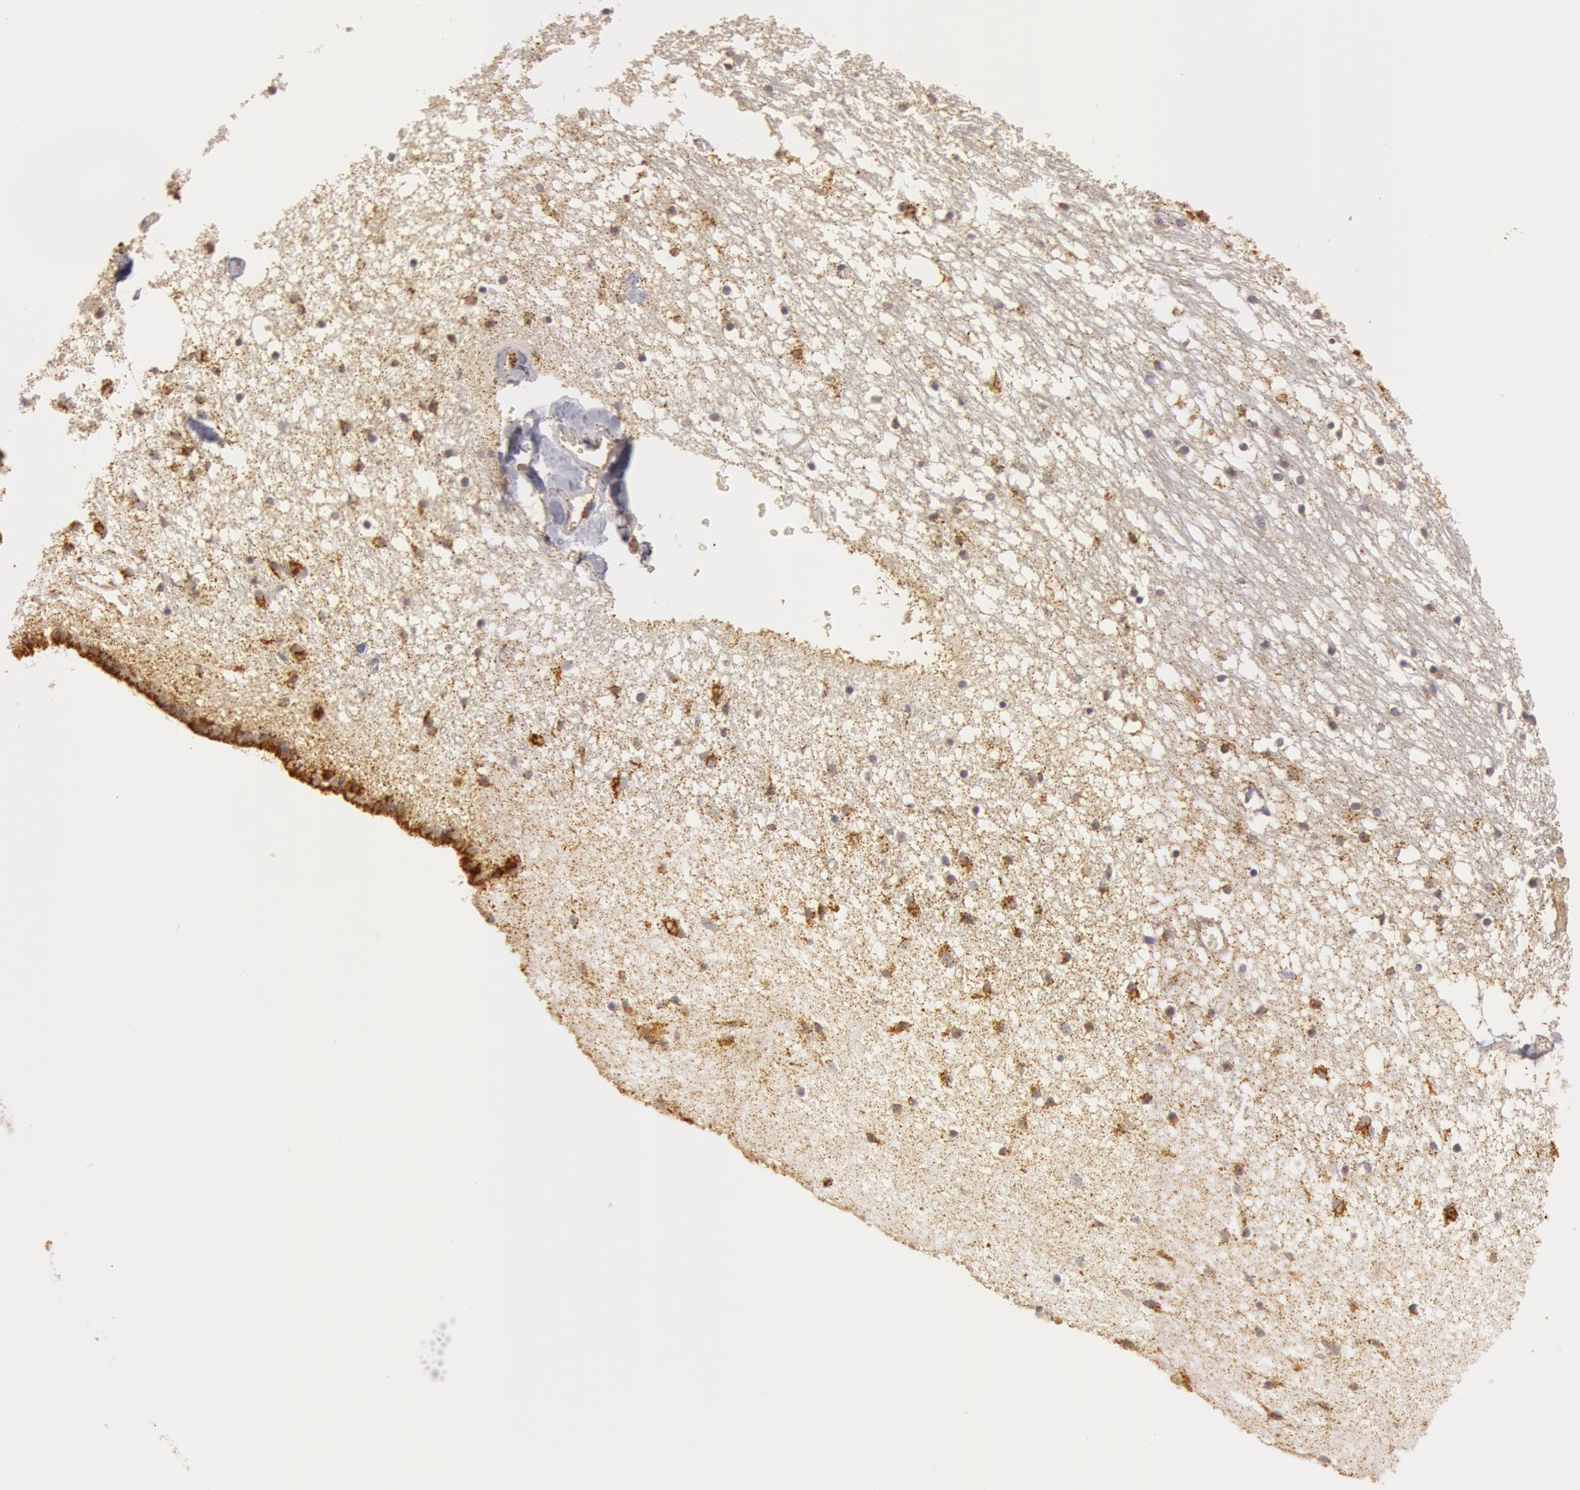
{"staining": {"intensity": "weak", "quantity": ">75%", "location": "cytoplasmic/membranous"}, "tissue": "caudate", "cell_type": "Glial cells", "image_type": "normal", "snomed": [{"axis": "morphology", "description": "Normal tissue, NOS"}, {"axis": "topography", "description": "Lateral ventricle wall"}], "caption": "Caudate stained with a brown dye demonstrates weak cytoplasmic/membranous positive staining in approximately >75% of glial cells.", "gene": "C7", "patient": {"sex": "male", "age": 45}}